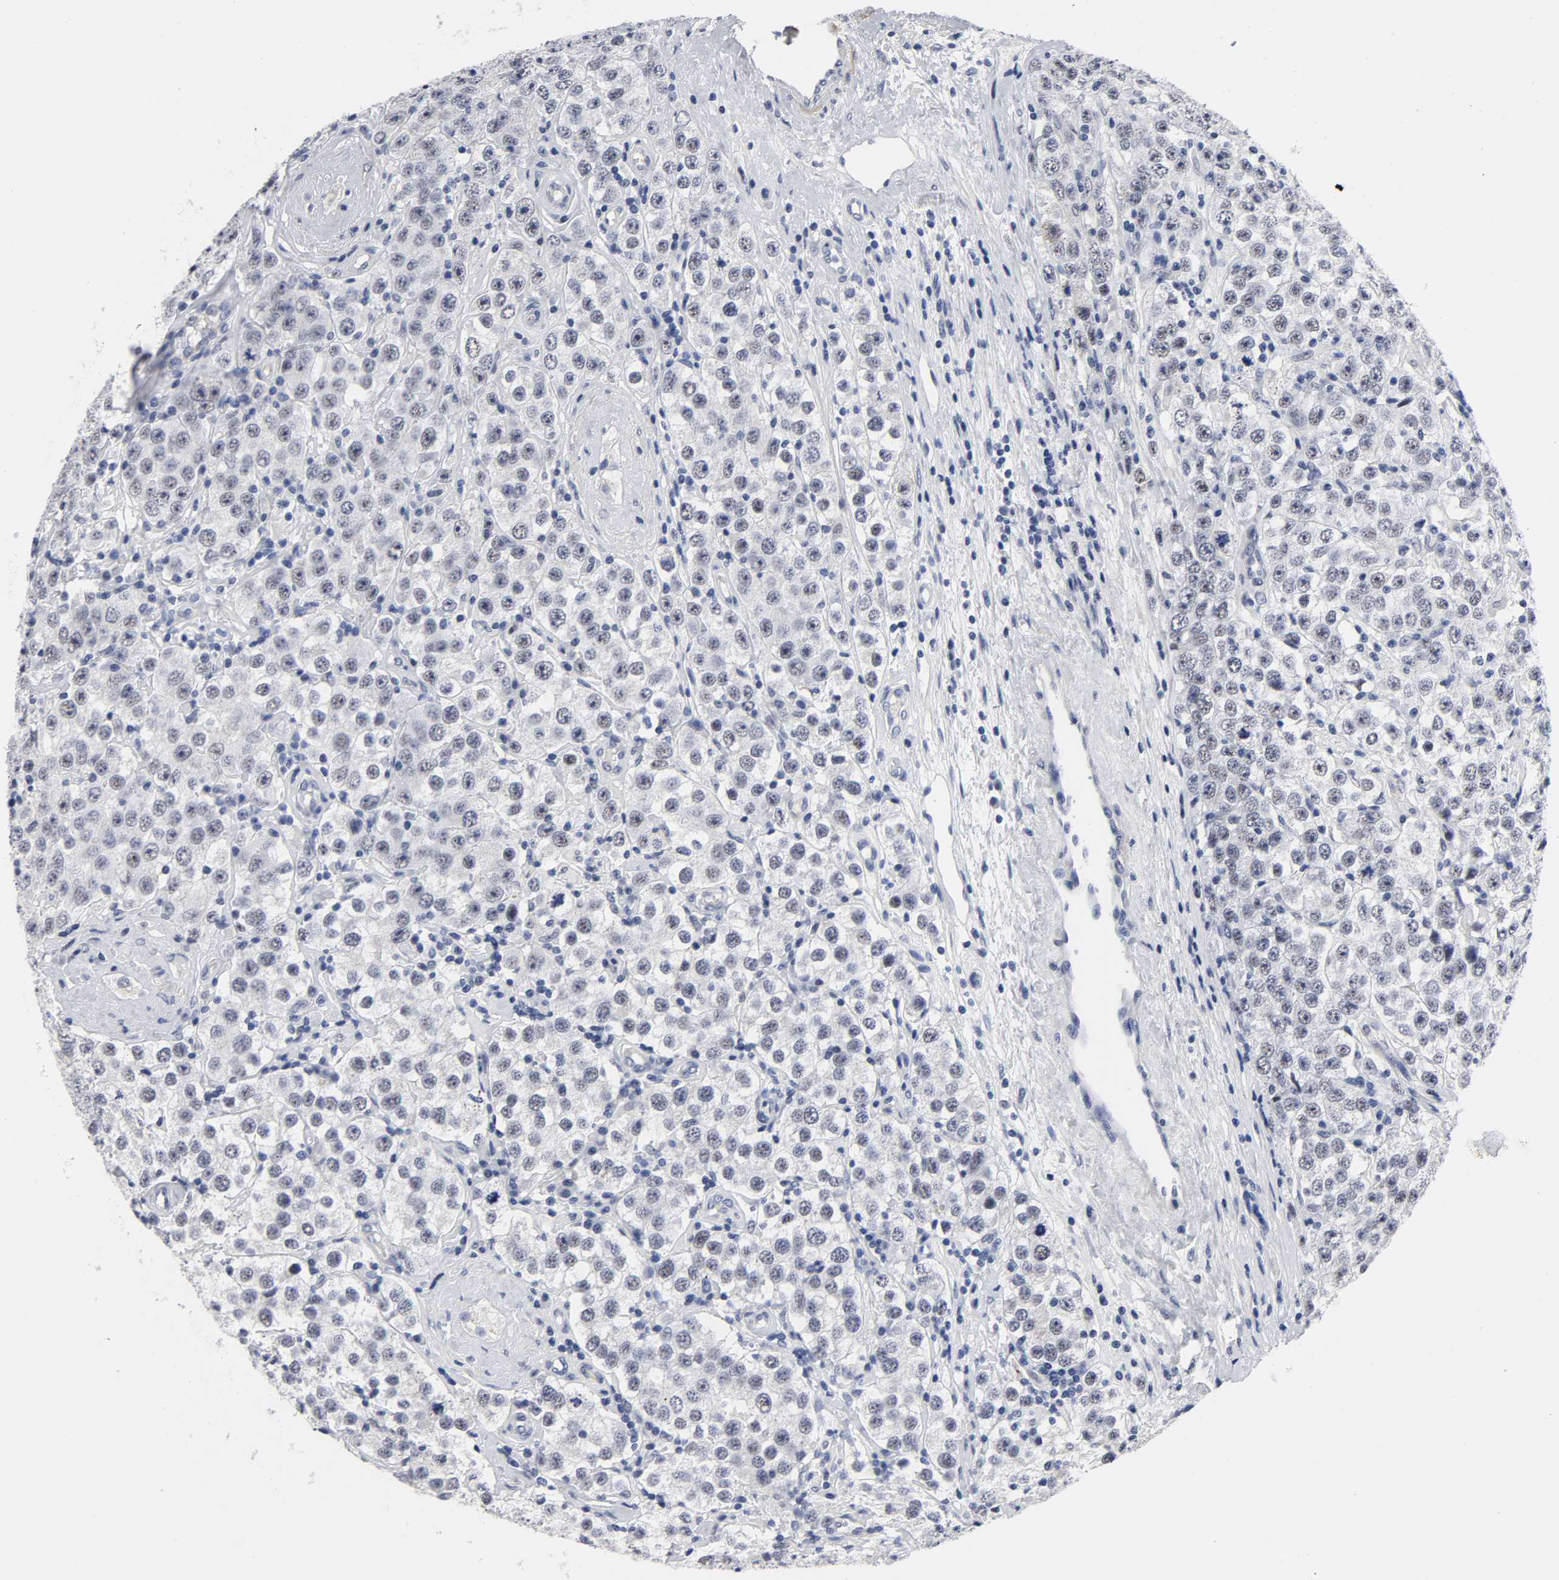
{"staining": {"intensity": "negative", "quantity": "none", "location": "none"}, "tissue": "testis cancer", "cell_type": "Tumor cells", "image_type": "cancer", "snomed": [{"axis": "morphology", "description": "Seminoma, NOS"}, {"axis": "topography", "description": "Testis"}], "caption": "A high-resolution histopathology image shows IHC staining of testis cancer, which displays no significant expression in tumor cells. (IHC, brightfield microscopy, high magnification).", "gene": "GRHL2", "patient": {"sex": "male", "age": 52}}